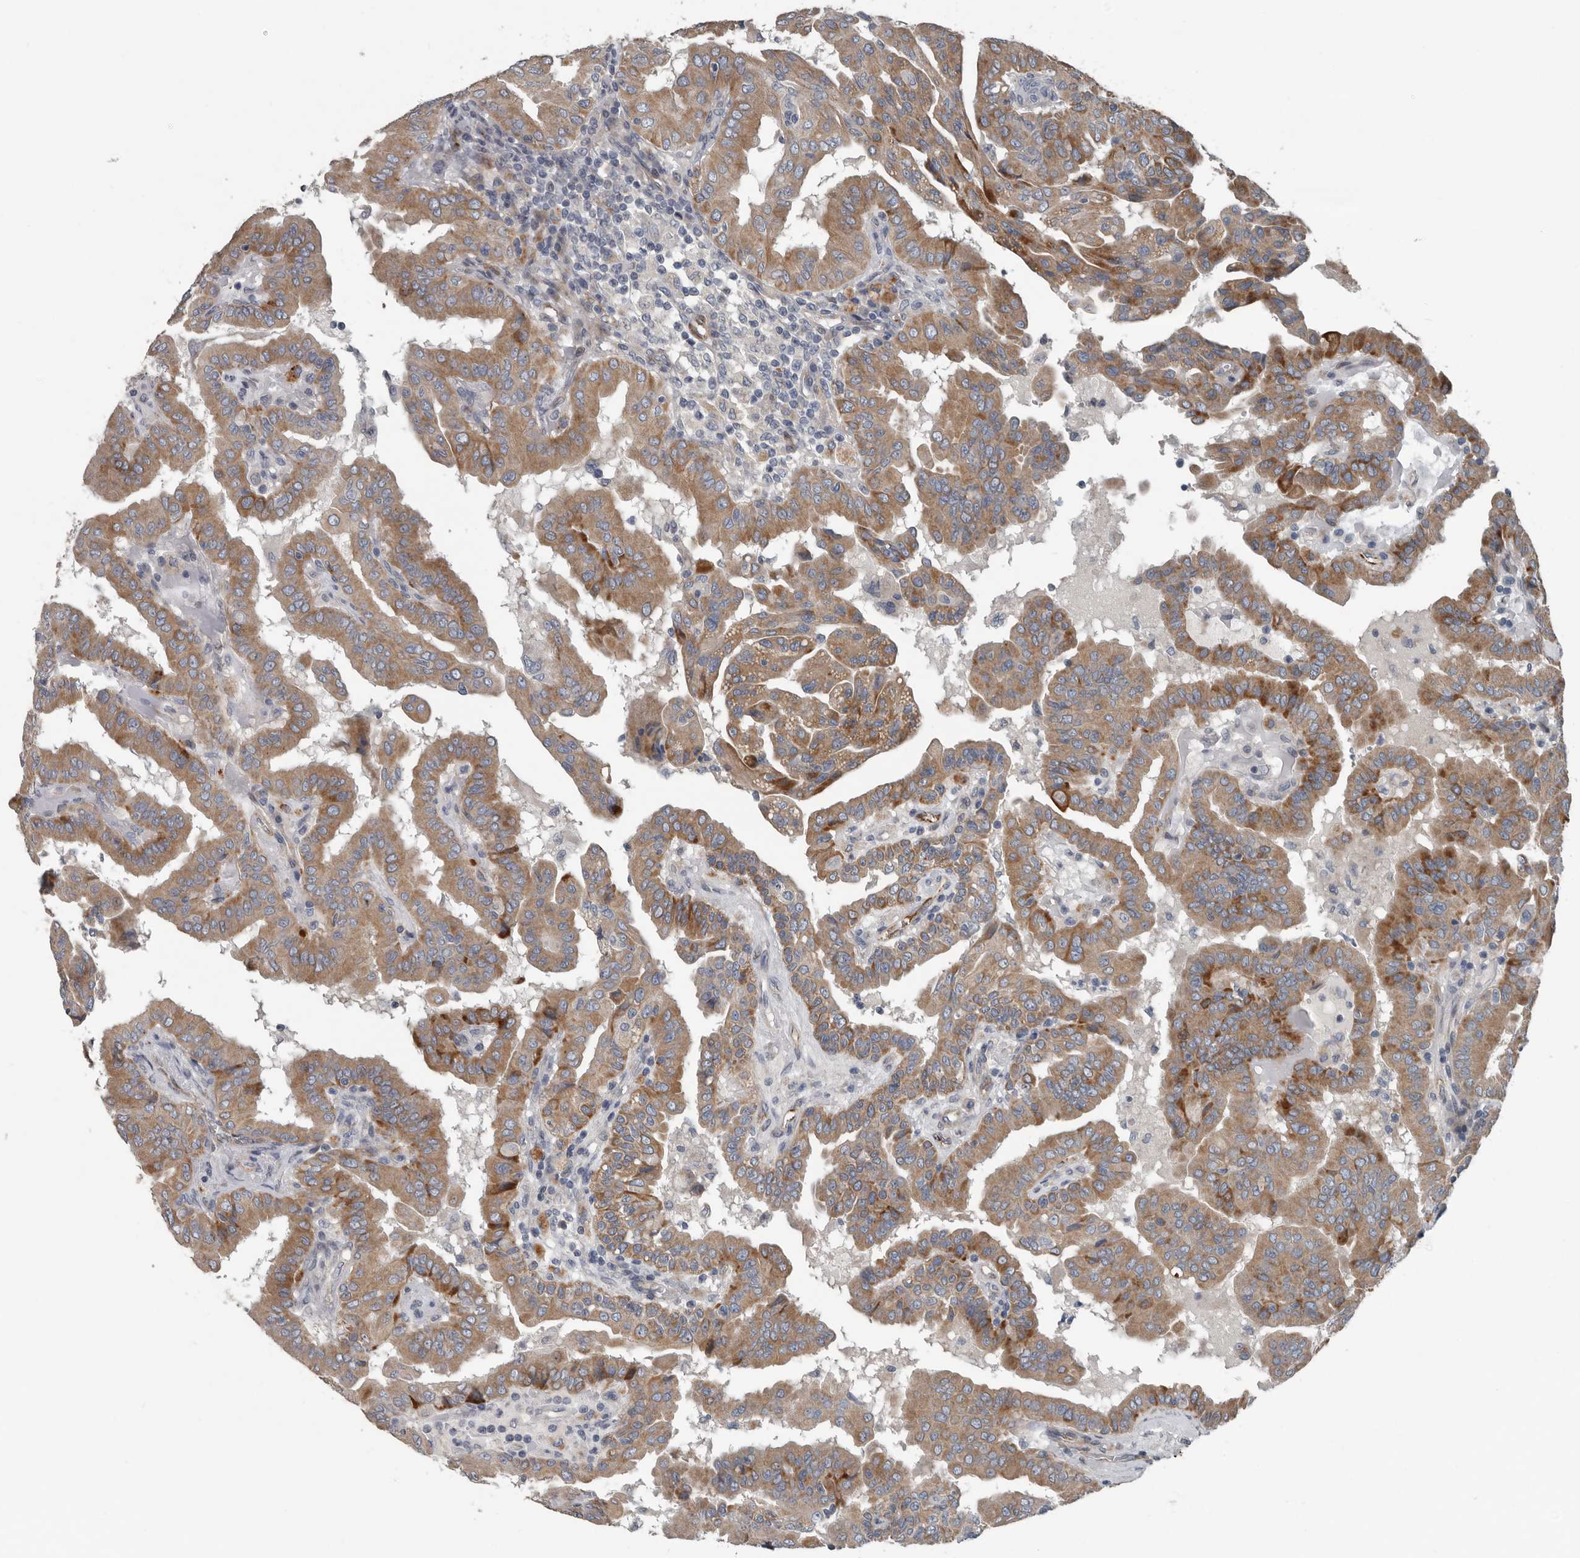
{"staining": {"intensity": "moderate", "quantity": ">75%", "location": "cytoplasmic/membranous"}, "tissue": "thyroid cancer", "cell_type": "Tumor cells", "image_type": "cancer", "snomed": [{"axis": "morphology", "description": "Papillary adenocarcinoma, NOS"}, {"axis": "topography", "description": "Thyroid gland"}], "caption": "Protein expression analysis of human thyroid cancer (papillary adenocarcinoma) reveals moderate cytoplasmic/membranous positivity in approximately >75% of tumor cells.", "gene": "DPY19L4", "patient": {"sex": "male", "age": 33}}